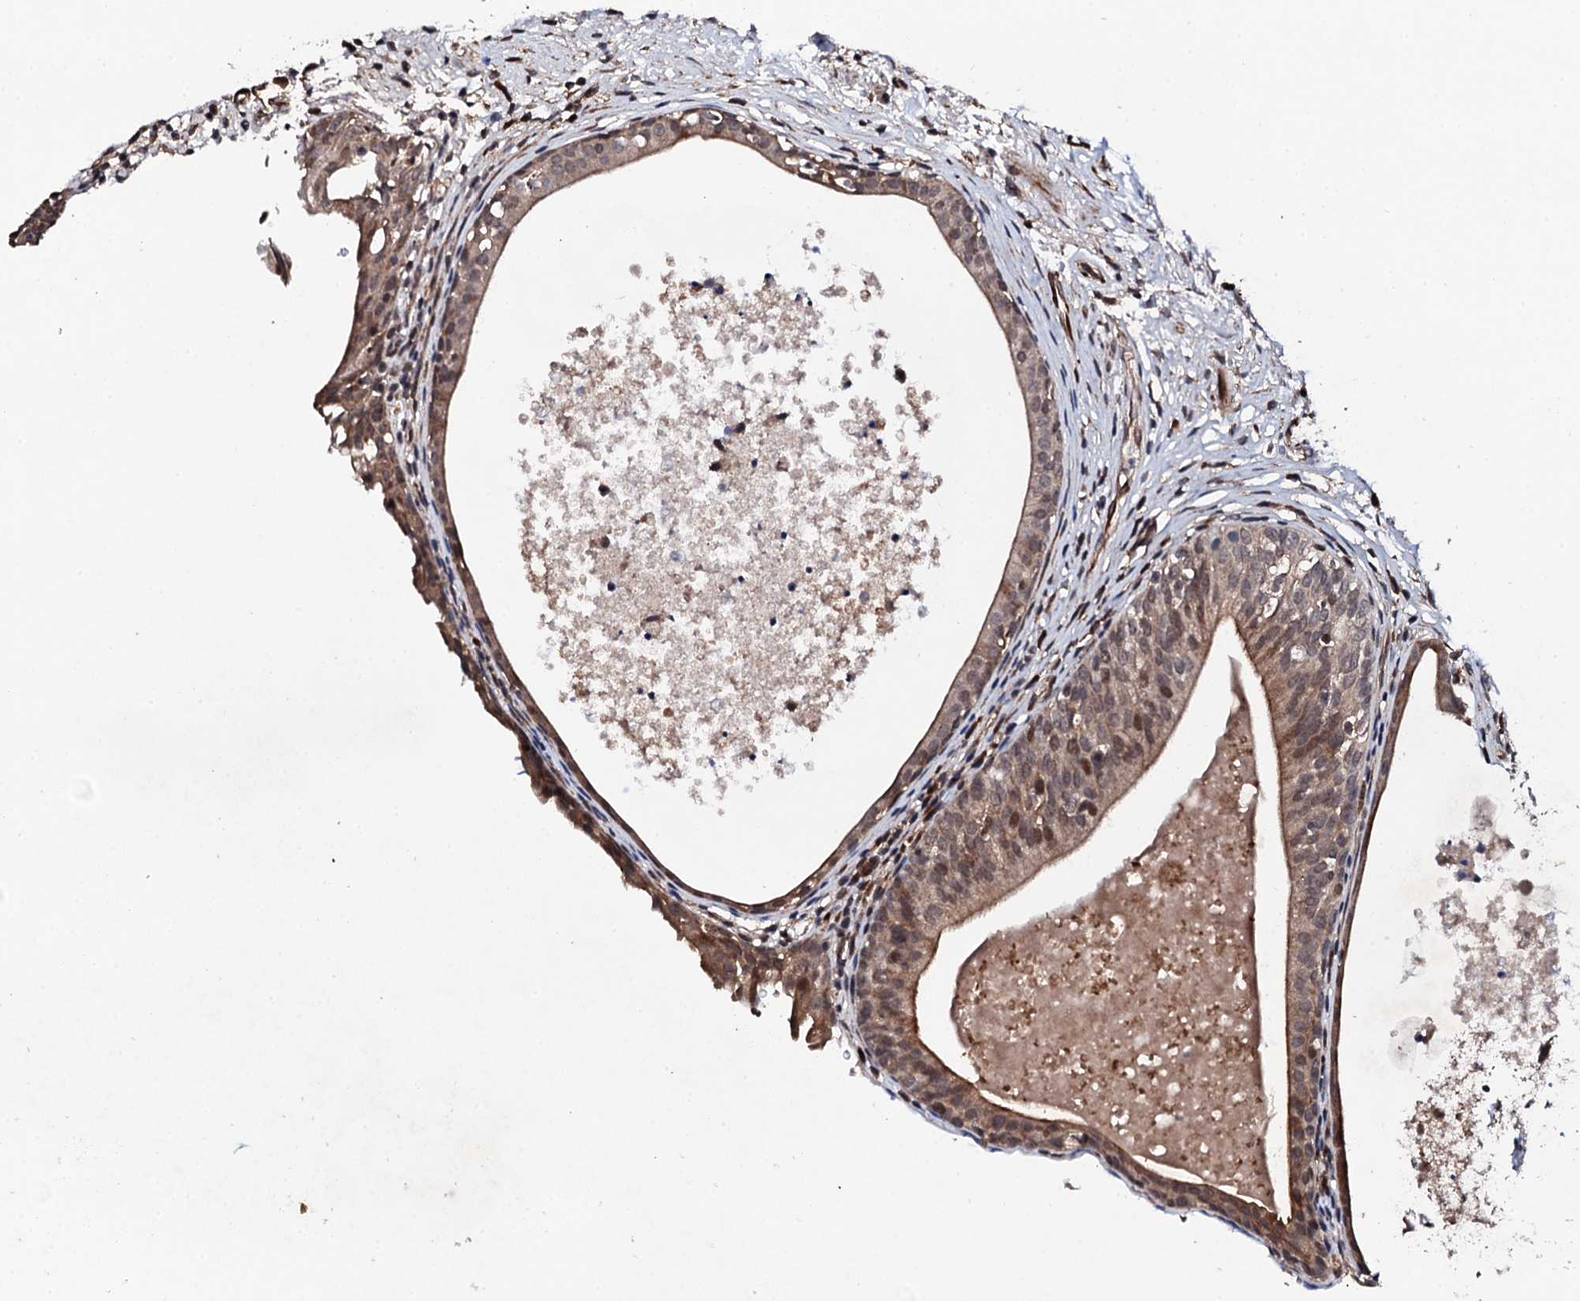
{"staining": {"intensity": "weak", "quantity": ">75%", "location": "cytoplasmic/membranous,nuclear"}, "tissue": "urinary bladder", "cell_type": "Urothelial cells", "image_type": "normal", "snomed": [{"axis": "morphology", "description": "Normal tissue, NOS"}, {"axis": "morphology", "description": "Inflammation, NOS"}, {"axis": "topography", "description": "Urinary bladder"}], "caption": "High-magnification brightfield microscopy of normal urinary bladder stained with DAB (brown) and counterstained with hematoxylin (blue). urothelial cells exhibit weak cytoplasmic/membranous,nuclear staining is seen in approximately>75% of cells.", "gene": "FAM111A", "patient": {"sex": "male", "age": 63}}